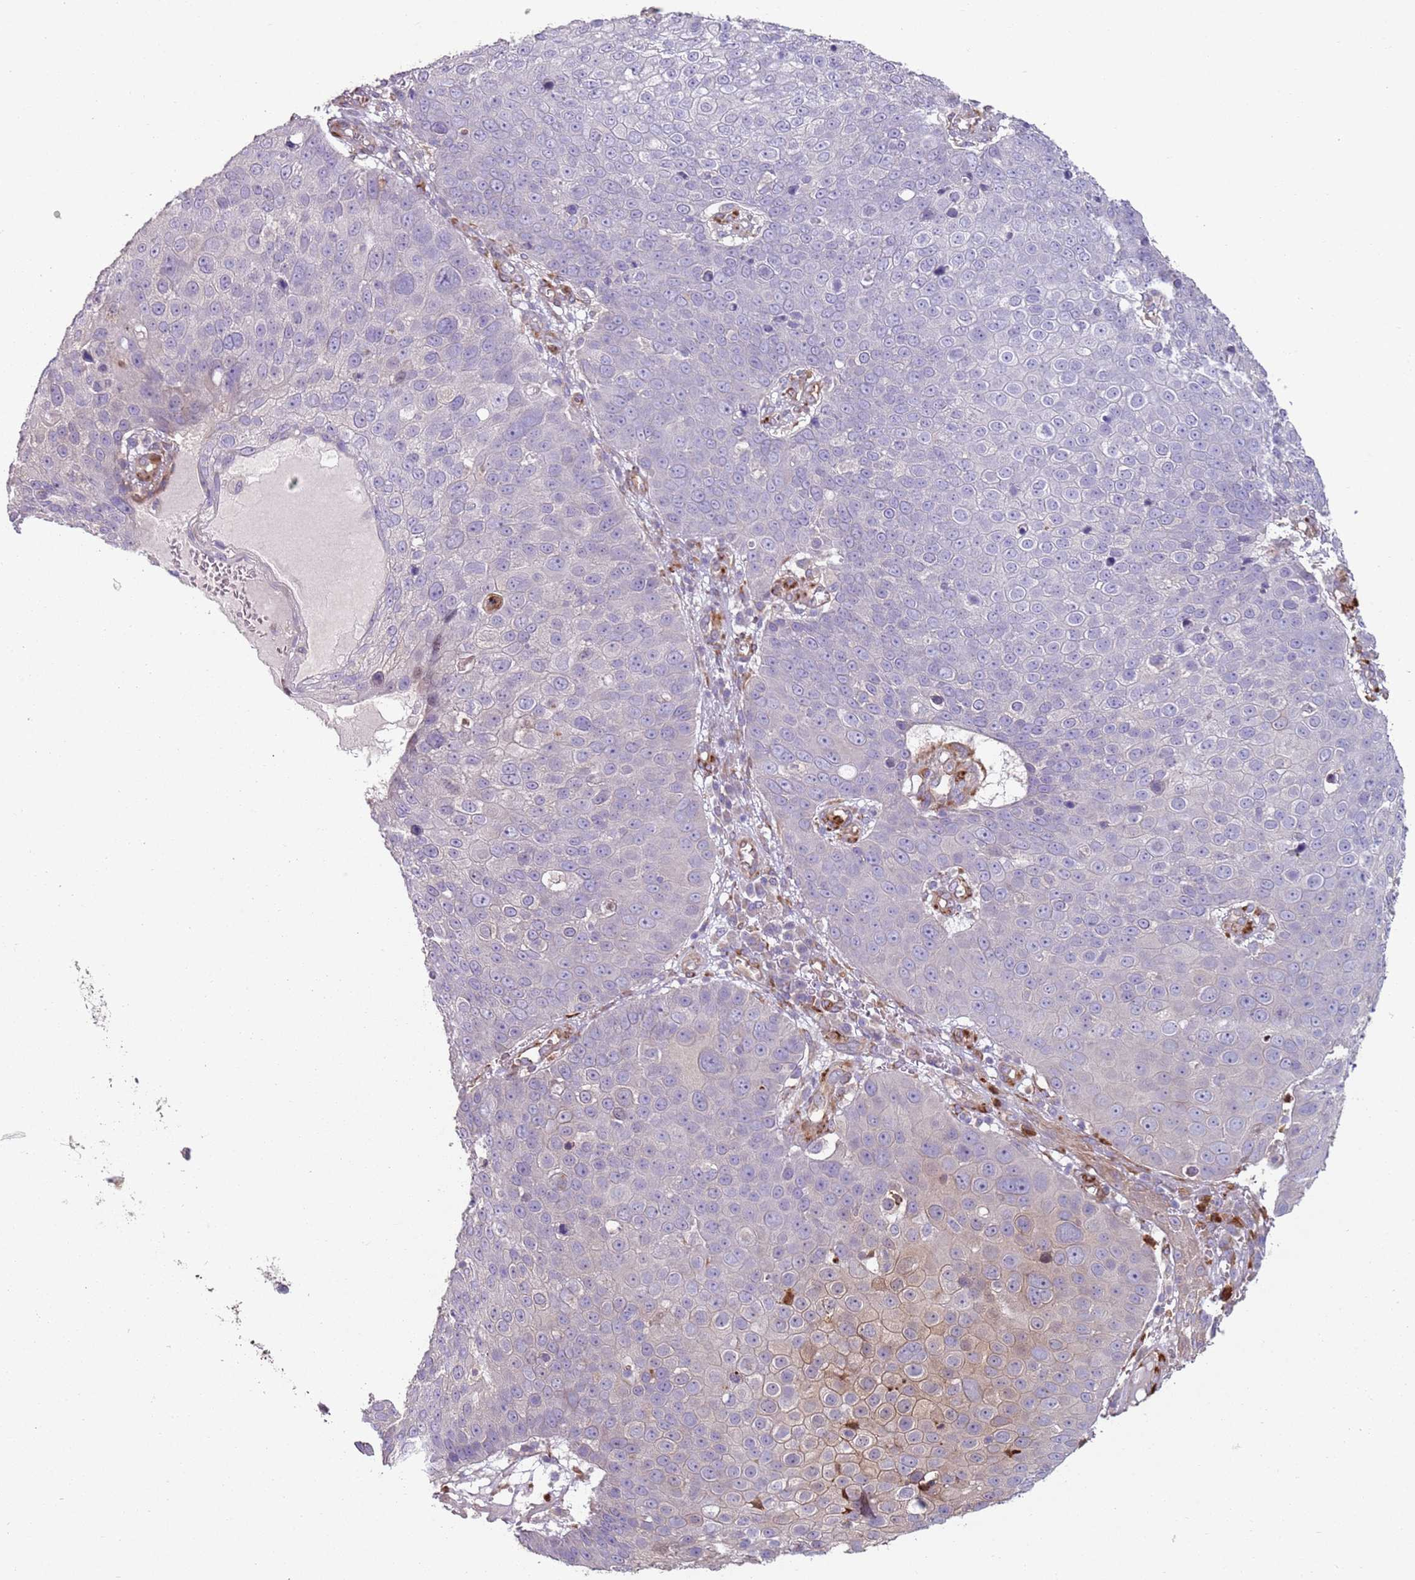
{"staining": {"intensity": "negative", "quantity": "none", "location": "none"}, "tissue": "skin cancer", "cell_type": "Tumor cells", "image_type": "cancer", "snomed": [{"axis": "morphology", "description": "Squamous cell carcinoma, NOS"}, {"axis": "topography", "description": "Skin"}], "caption": "This is an immunohistochemistry image of skin cancer (squamous cell carcinoma). There is no staining in tumor cells.", "gene": "PHLPP2", "patient": {"sex": "male", "age": 71}}